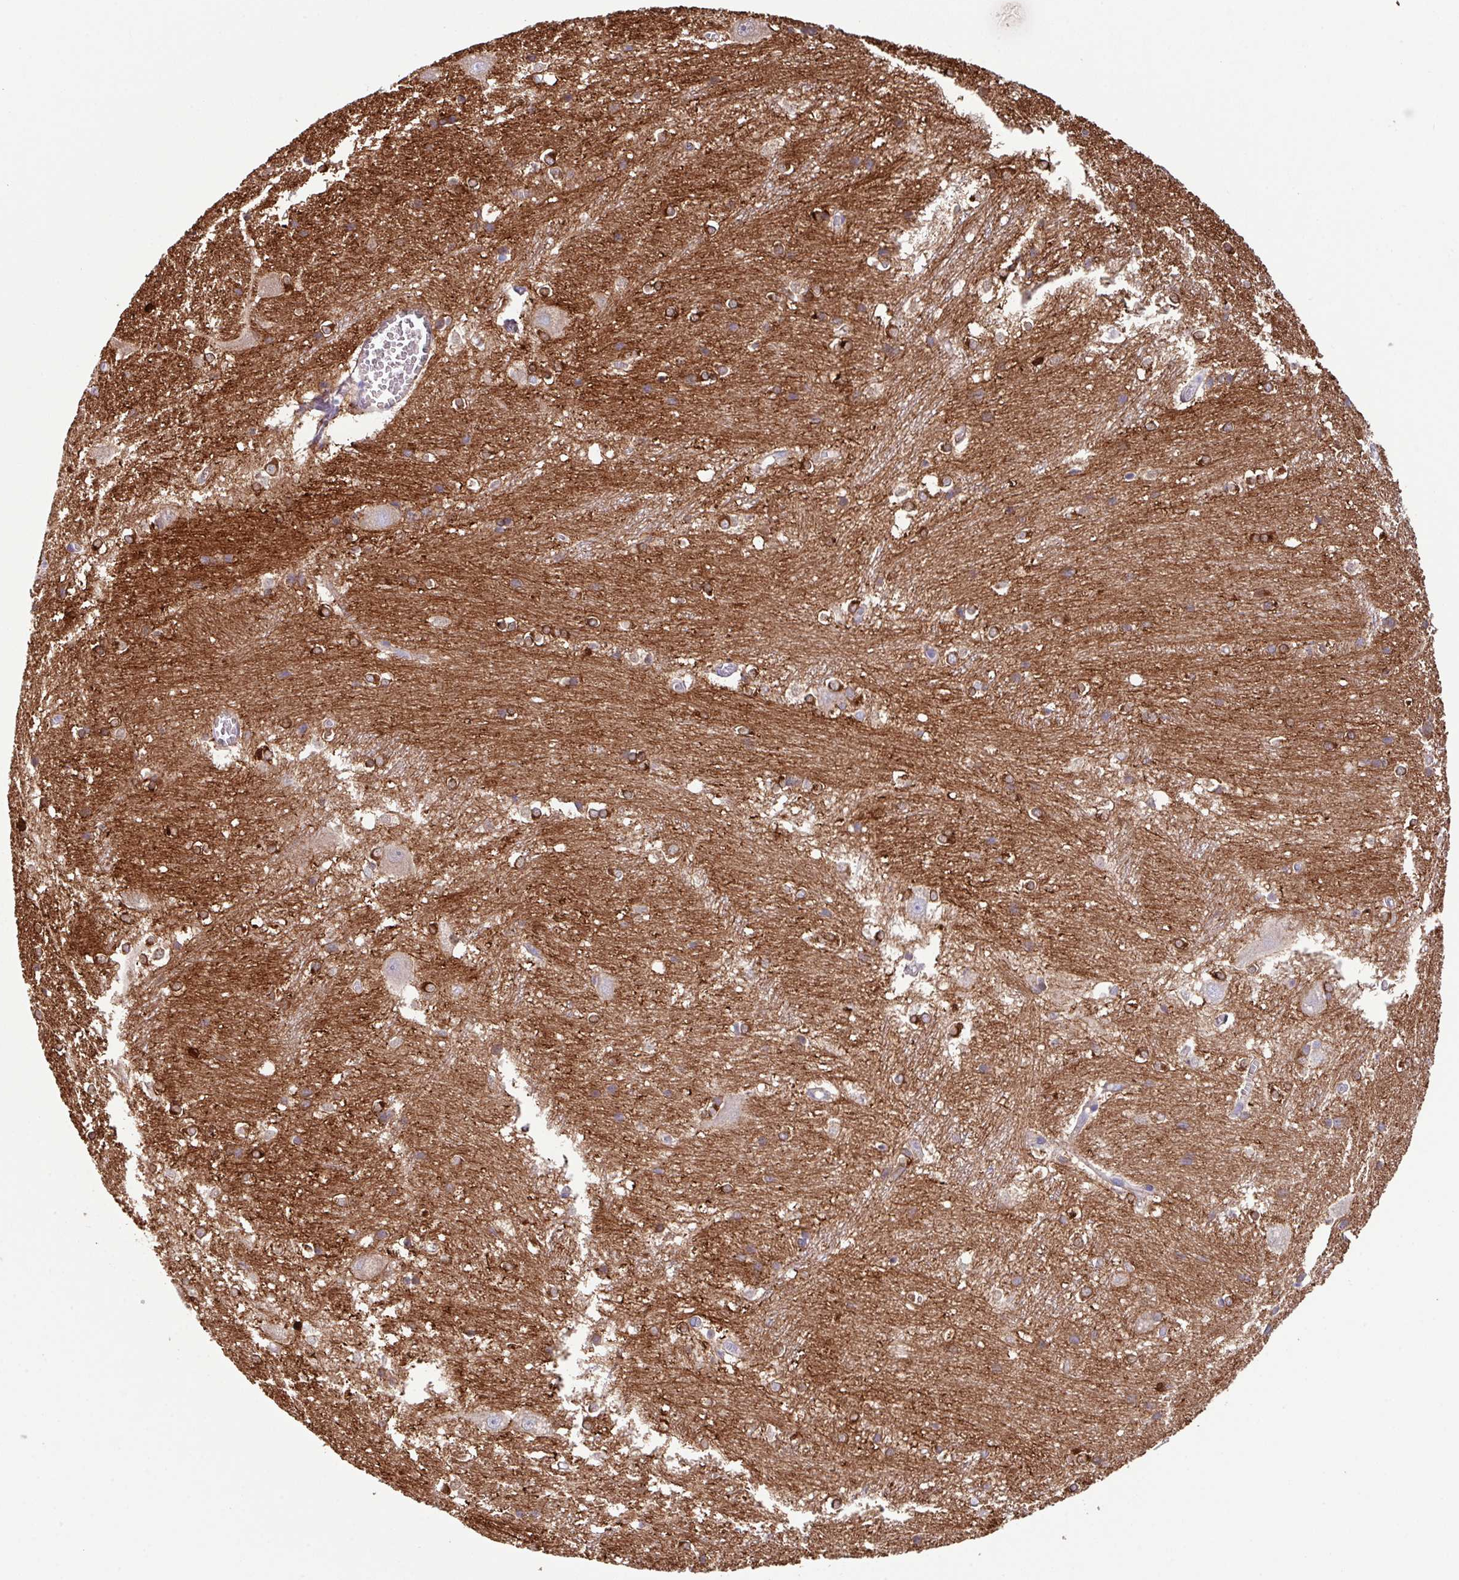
{"staining": {"intensity": "moderate", "quantity": ">75%", "location": "cytoplasmic/membranous"}, "tissue": "caudate", "cell_type": "Glial cells", "image_type": "normal", "snomed": [{"axis": "morphology", "description": "Normal tissue, NOS"}, {"axis": "topography", "description": "Lateral ventricle wall"}], "caption": "Immunohistochemical staining of benign human caudate shows medium levels of moderate cytoplasmic/membranous expression in about >75% of glial cells. (DAB (3,3'-diaminobenzidine) IHC, brown staining for protein, blue staining for nuclei).", "gene": "KIRREL3", "patient": {"sex": "male", "age": 37}}